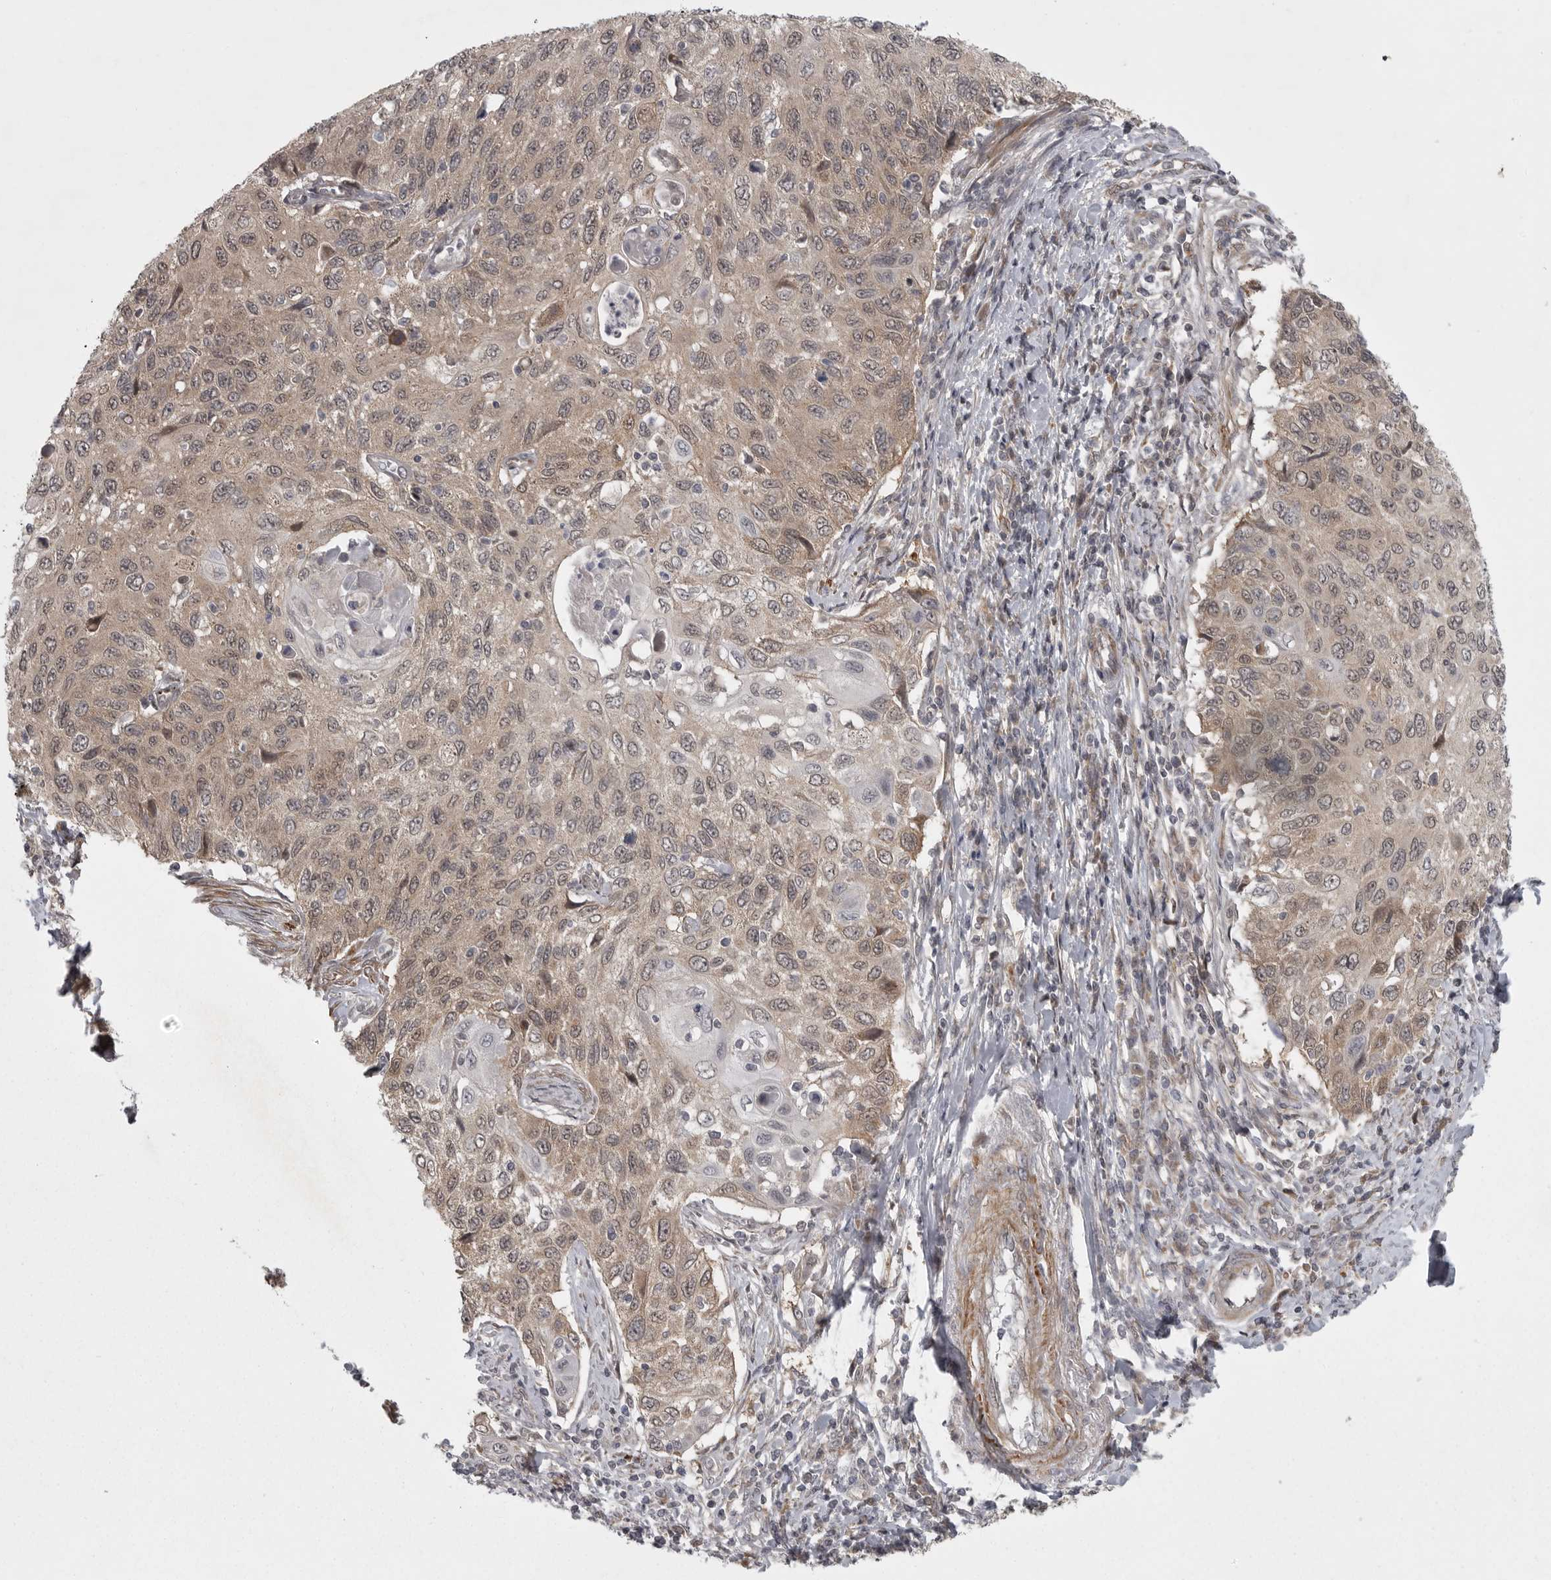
{"staining": {"intensity": "weak", "quantity": ">75%", "location": "cytoplasmic/membranous,nuclear"}, "tissue": "cervical cancer", "cell_type": "Tumor cells", "image_type": "cancer", "snomed": [{"axis": "morphology", "description": "Squamous cell carcinoma, NOS"}, {"axis": "topography", "description": "Cervix"}], "caption": "This image shows squamous cell carcinoma (cervical) stained with immunohistochemistry (IHC) to label a protein in brown. The cytoplasmic/membranous and nuclear of tumor cells show weak positivity for the protein. Nuclei are counter-stained blue.", "gene": "PPP1R9A", "patient": {"sex": "female", "age": 70}}